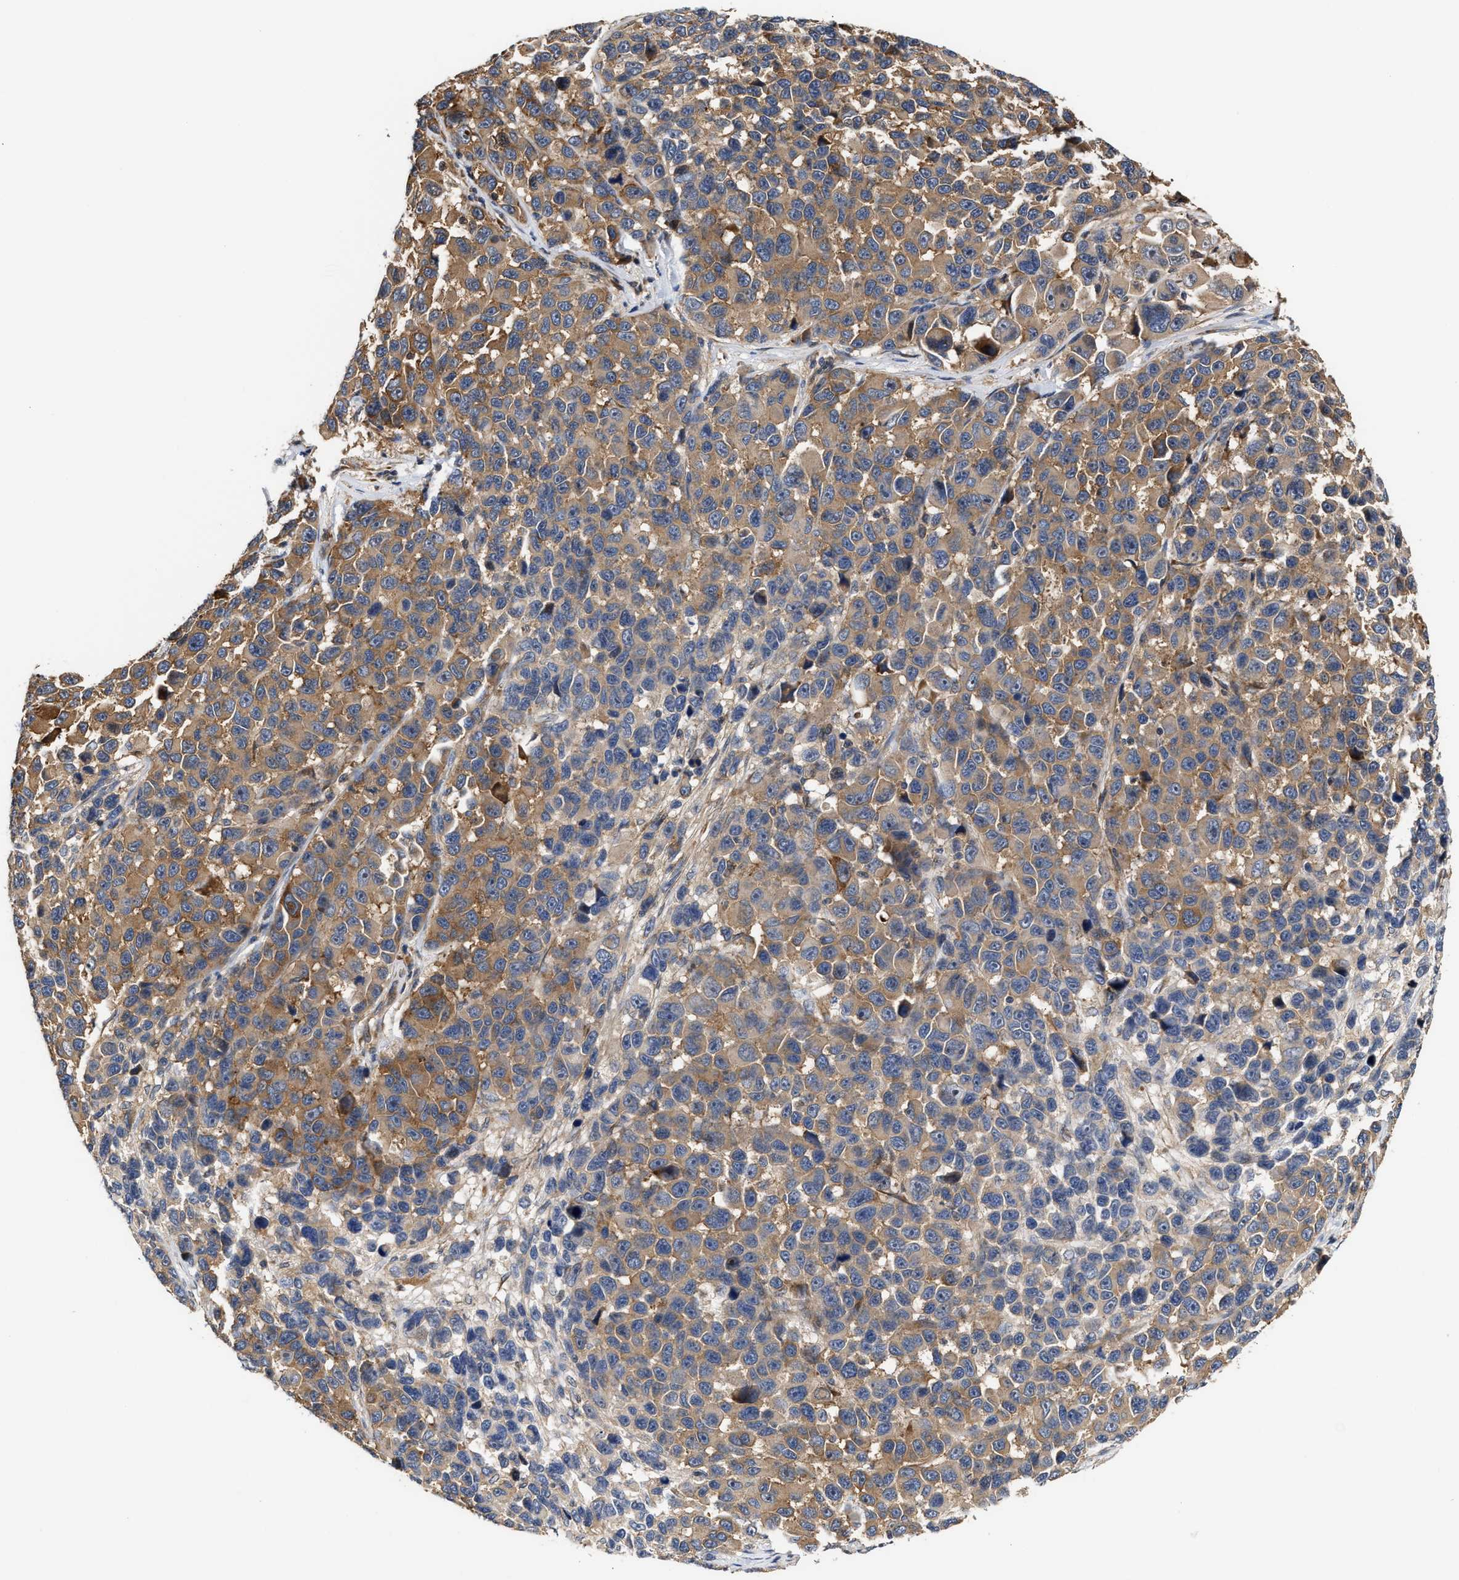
{"staining": {"intensity": "moderate", "quantity": ">75%", "location": "cytoplasmic/membranous"}, "tissue": "melanoma", "cell_type": "Tumor cells", "image_type": "cancer", "snomed": [{"axis": "morphology", "description": "Malignant melanoma, NOS"}, {"axis": "topography", "description": "Skin"}], "caption": "IHC image of malignant melanoma stained for a protein (brown), which shows medium levels of moderate cytoplasmic/membranous expression in about >75% of tumor cells.", "gene": "CLIP2", "patient": {"sex": "male", "age": 53}}